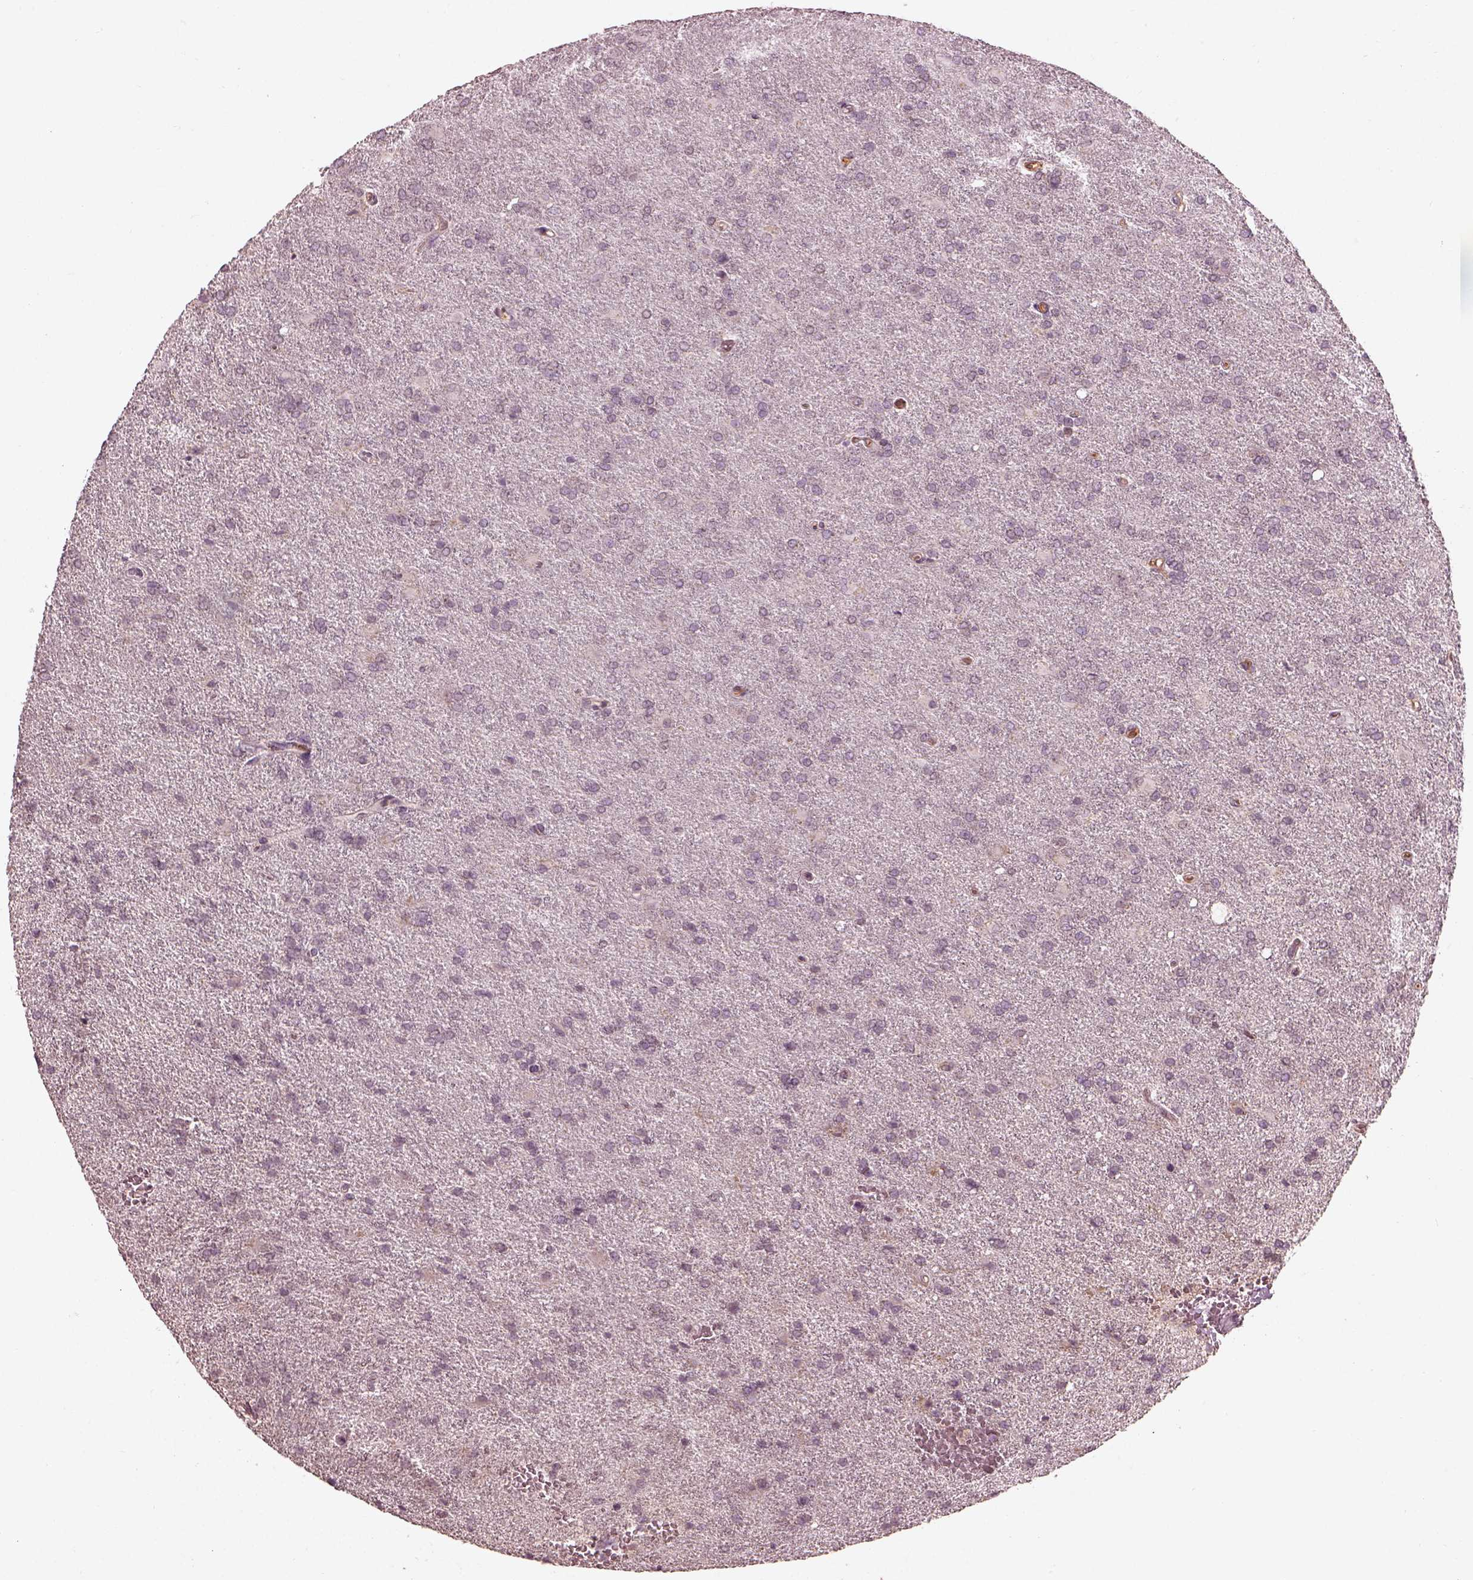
{"staining": {"intensity": "negative", "quantity": "none", "location": "none"}, "tissue": "glioma", "cell_type": "Tumor cells", "image_type": "cancer", "snomed": [{"axis": "morphology", "description": "Glioma, malignant, High grade"}, {"axis": "topography", "description": "Brain"}], "caption": "The image exhibits no significant expression in tumor cells of glioma.", "gene": "CALR3", "patient": {"sex": "male", "age": 68}}